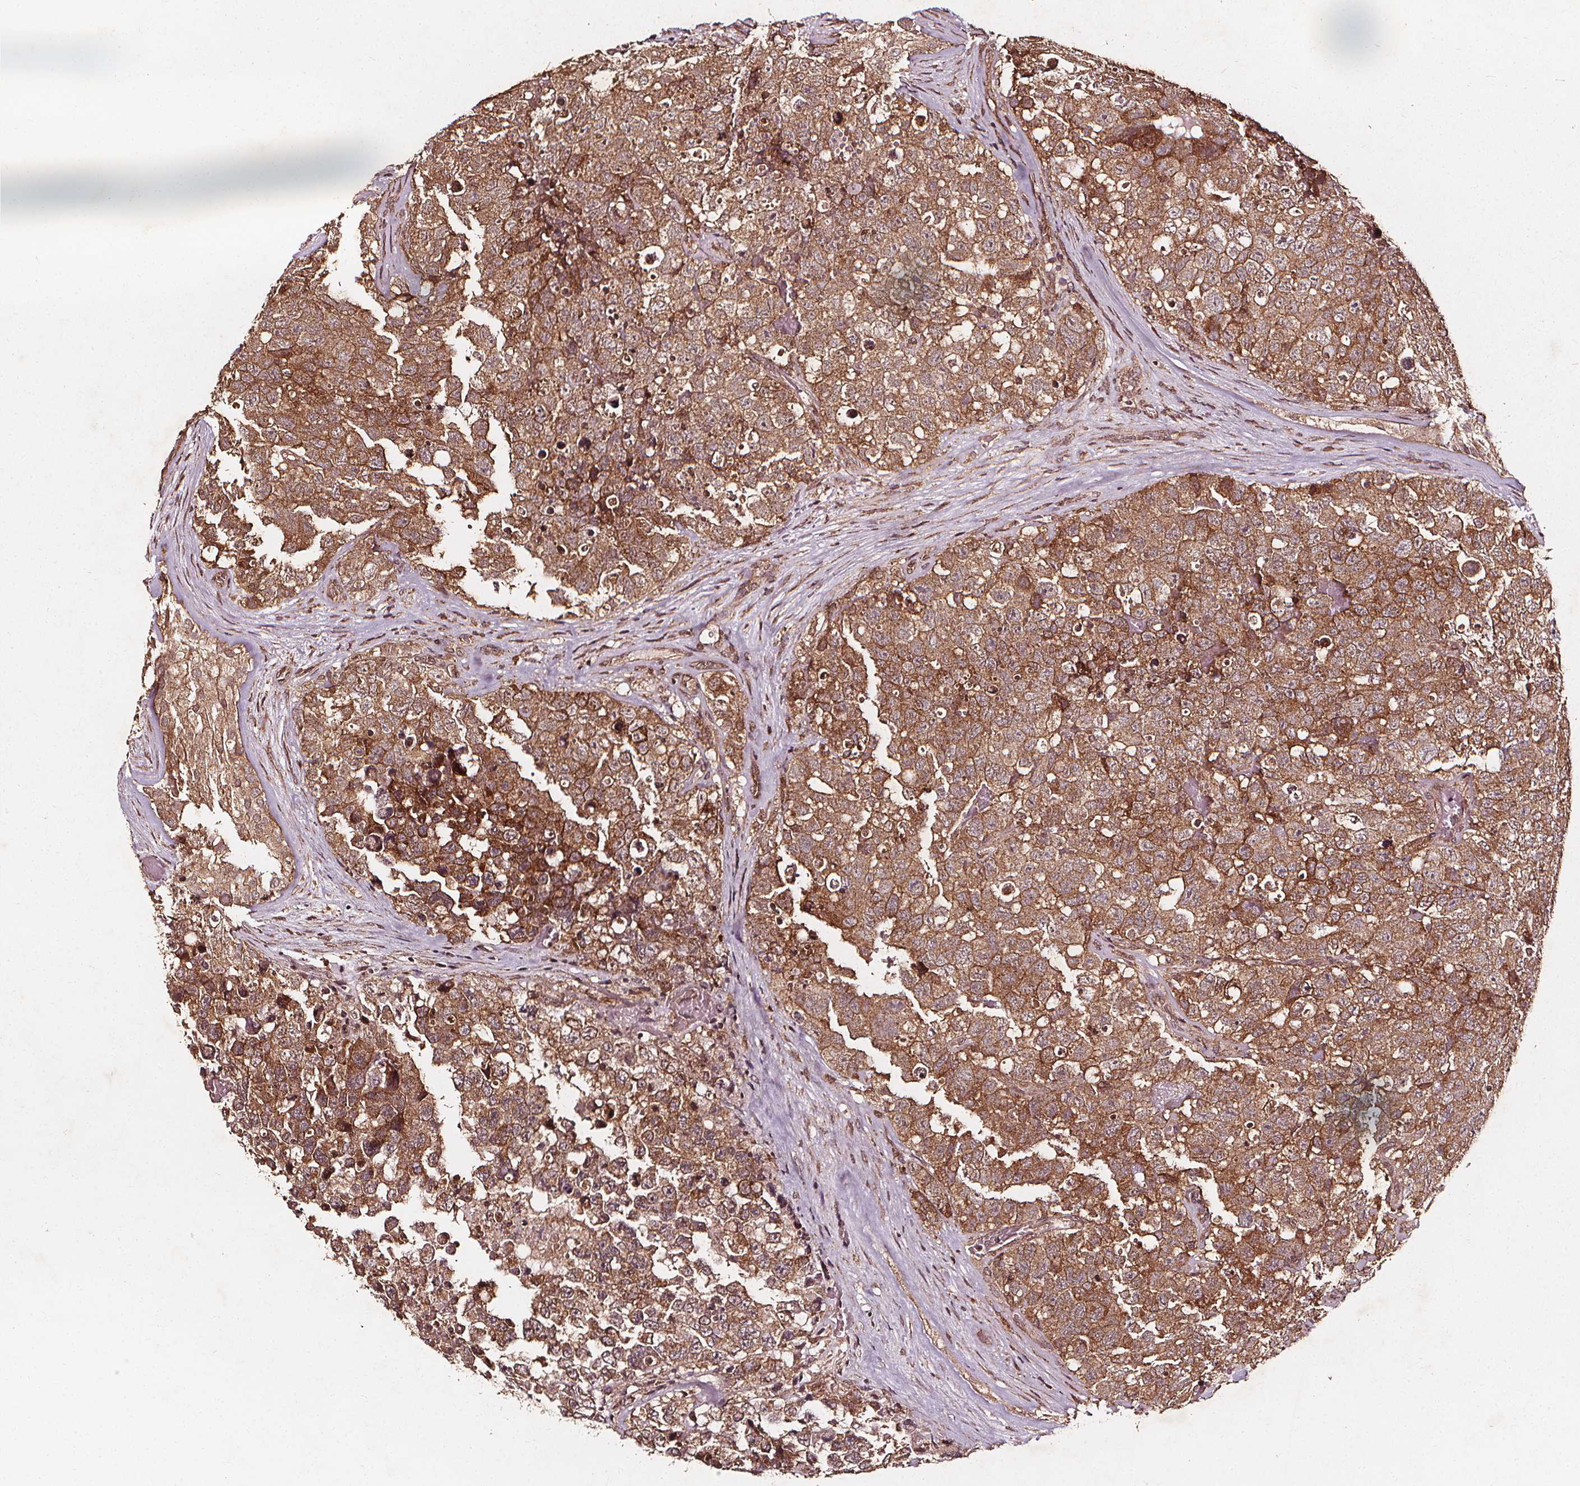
{"staining": {"intensity": "moderate", "quantity": ">75%", "location": "cytoplasmic/membranous"}, "tissue": "testis cancer", "cell_type": "Tumor cells", "image_type": "cancer", "snomed": [{"axis": "morphology", "description": "Carcinoma, Embryonal, NOS"}, {"axis": "topography", "description": "Testis"}], "caption": "This is a micrograph of immunohistochemistry (IHC) staining of testis embryonal carcinoma, which shows moderate staining in the cytoplasmic/membranous of tumor cells.", "gene": "ABCA1", "patient": {"sex": "male", "age": 18}}